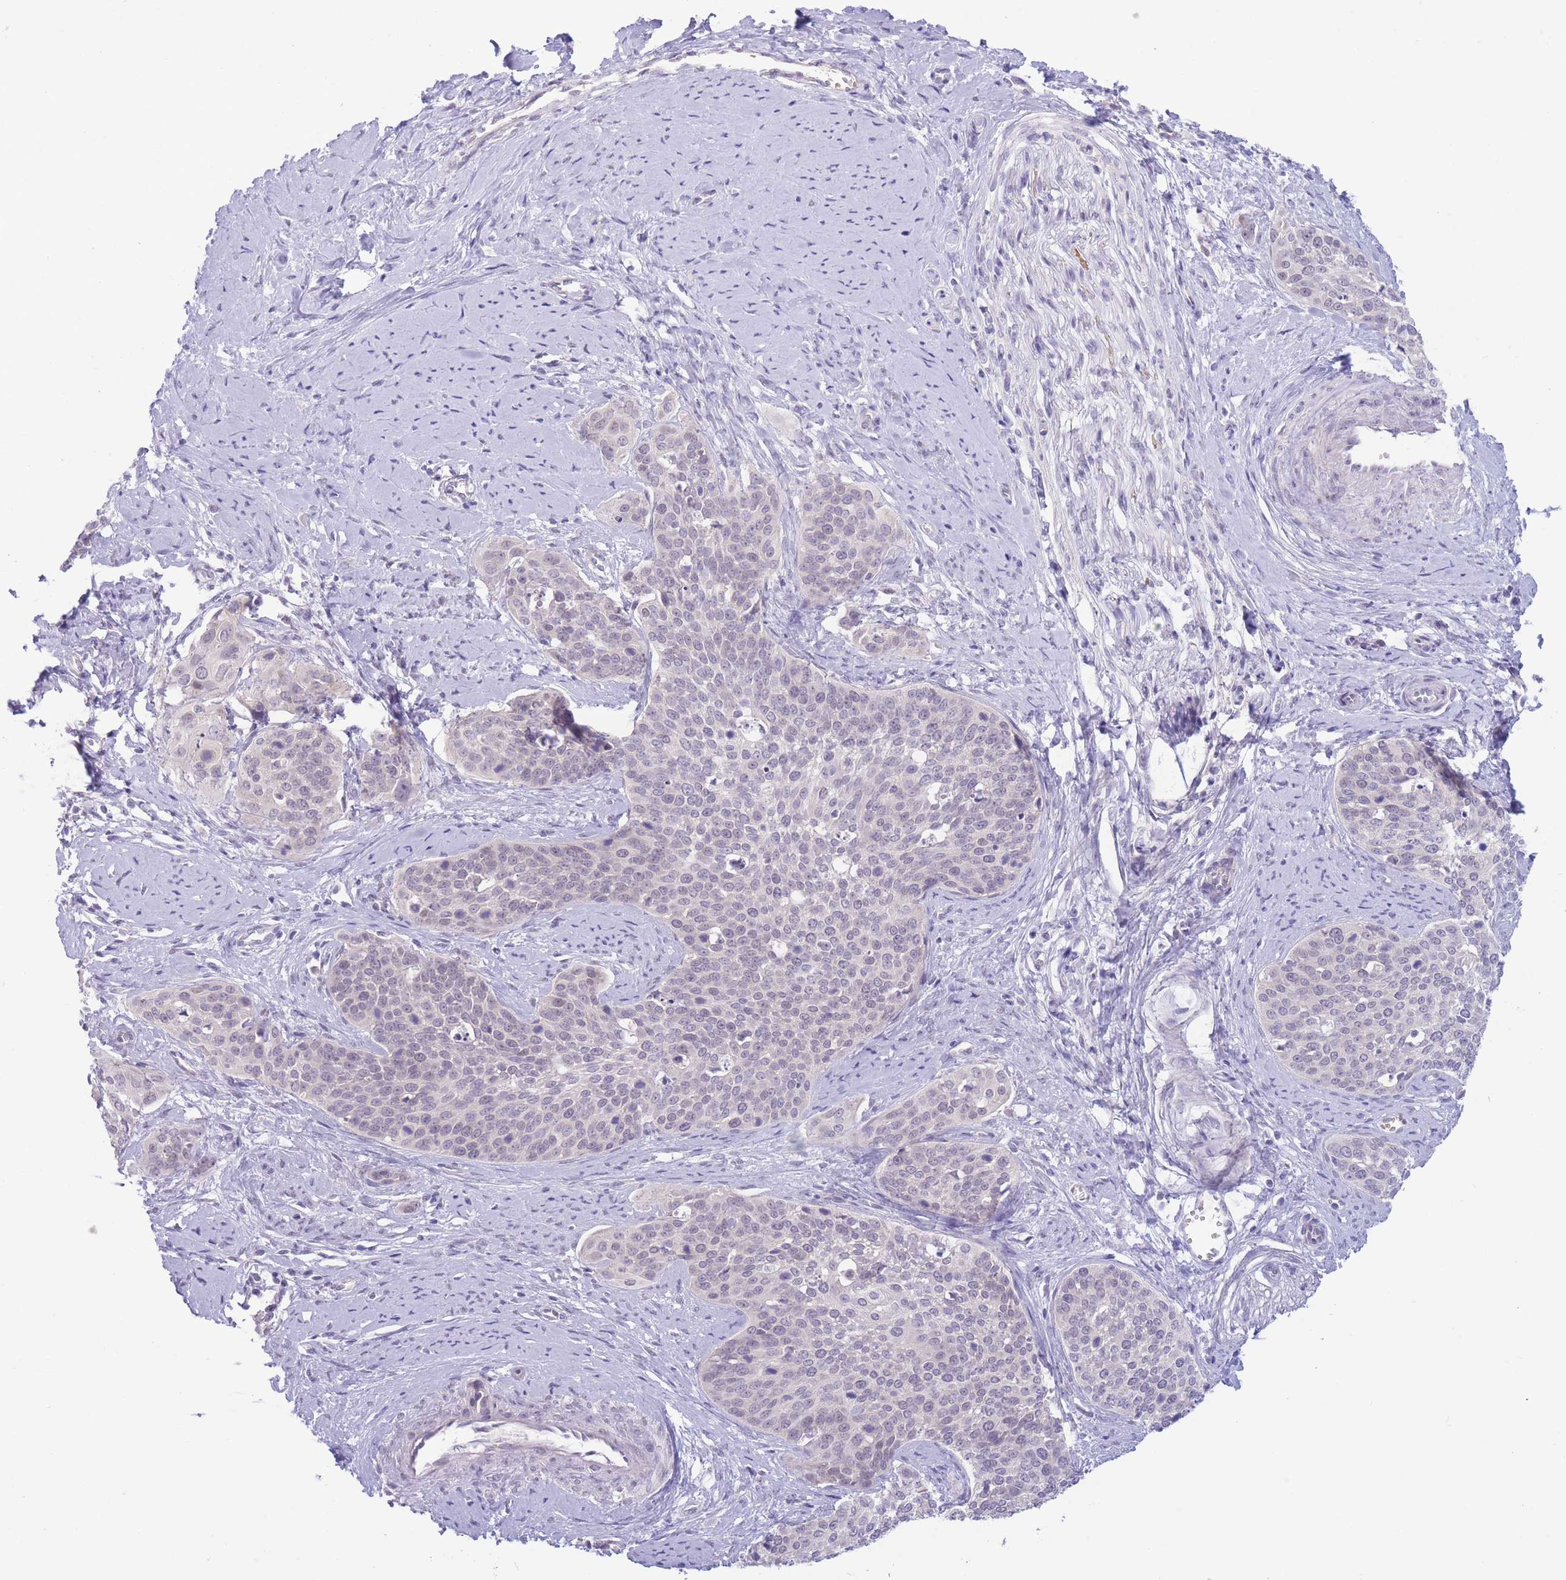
{"staining": {"intensity": "negative", "quantity": "none", "location": "none"}, "tissue": "cervical cancer", "cell_type": "Tumor cells", "image_type": "cancer", "snomed": [{"axis": "morphology", "description": "Squamous cell carcinoma, NOS"}, {"axis": "topography", "description": "Cervix"}], "caption": "This is an IHC histopathology image of human cervical cancer. There is no expression in tumor cells.", "gene": "FBXO46", "patient": {"sex": "female", "age": 44}}